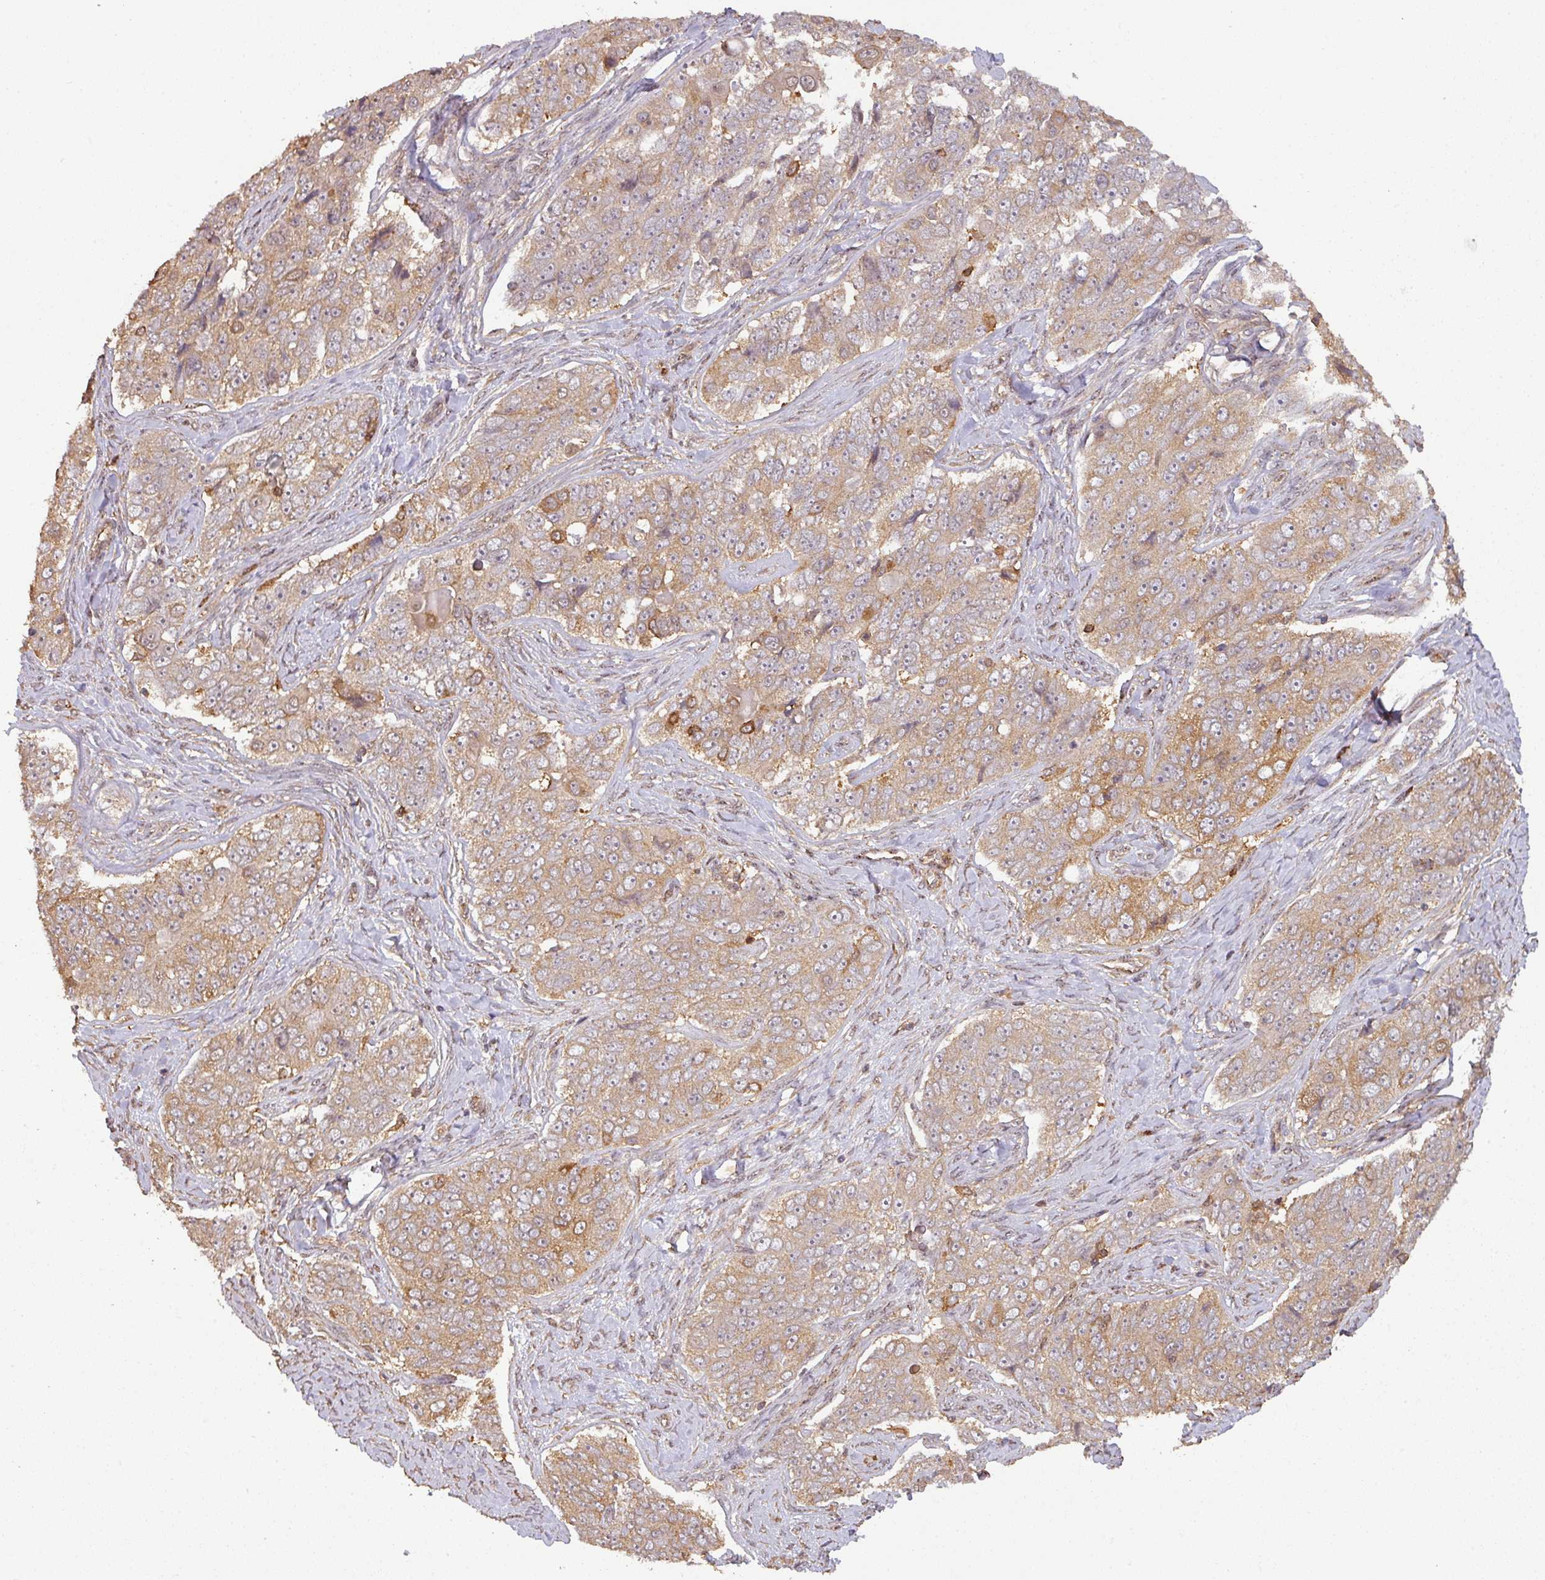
{"staining": {"intensity": "moderate", "quantity": ">75%", "location": "cytoplasmic/membranous"}, "tissue": "ovarian cancer", "cell_type": "Tumor cells", "image_type": "cancer", "snomed": [{"axis": "morphology", "description": "Carcinoma, endometroid"}, {"axis": "topography", "description": "Ovary"}], "caption": "This photomicrograph demonstrates ovarian cancer (endometroid carcinoma) stained with immunohistochemistry to label a protein in brown. The cytoplasmic/membranous of tumor cells show moderate positivity for the protein. Nuclei are counter-stained blue.", "gene": "ZNF322", "patient": {"sex": "female", "age": 51}}